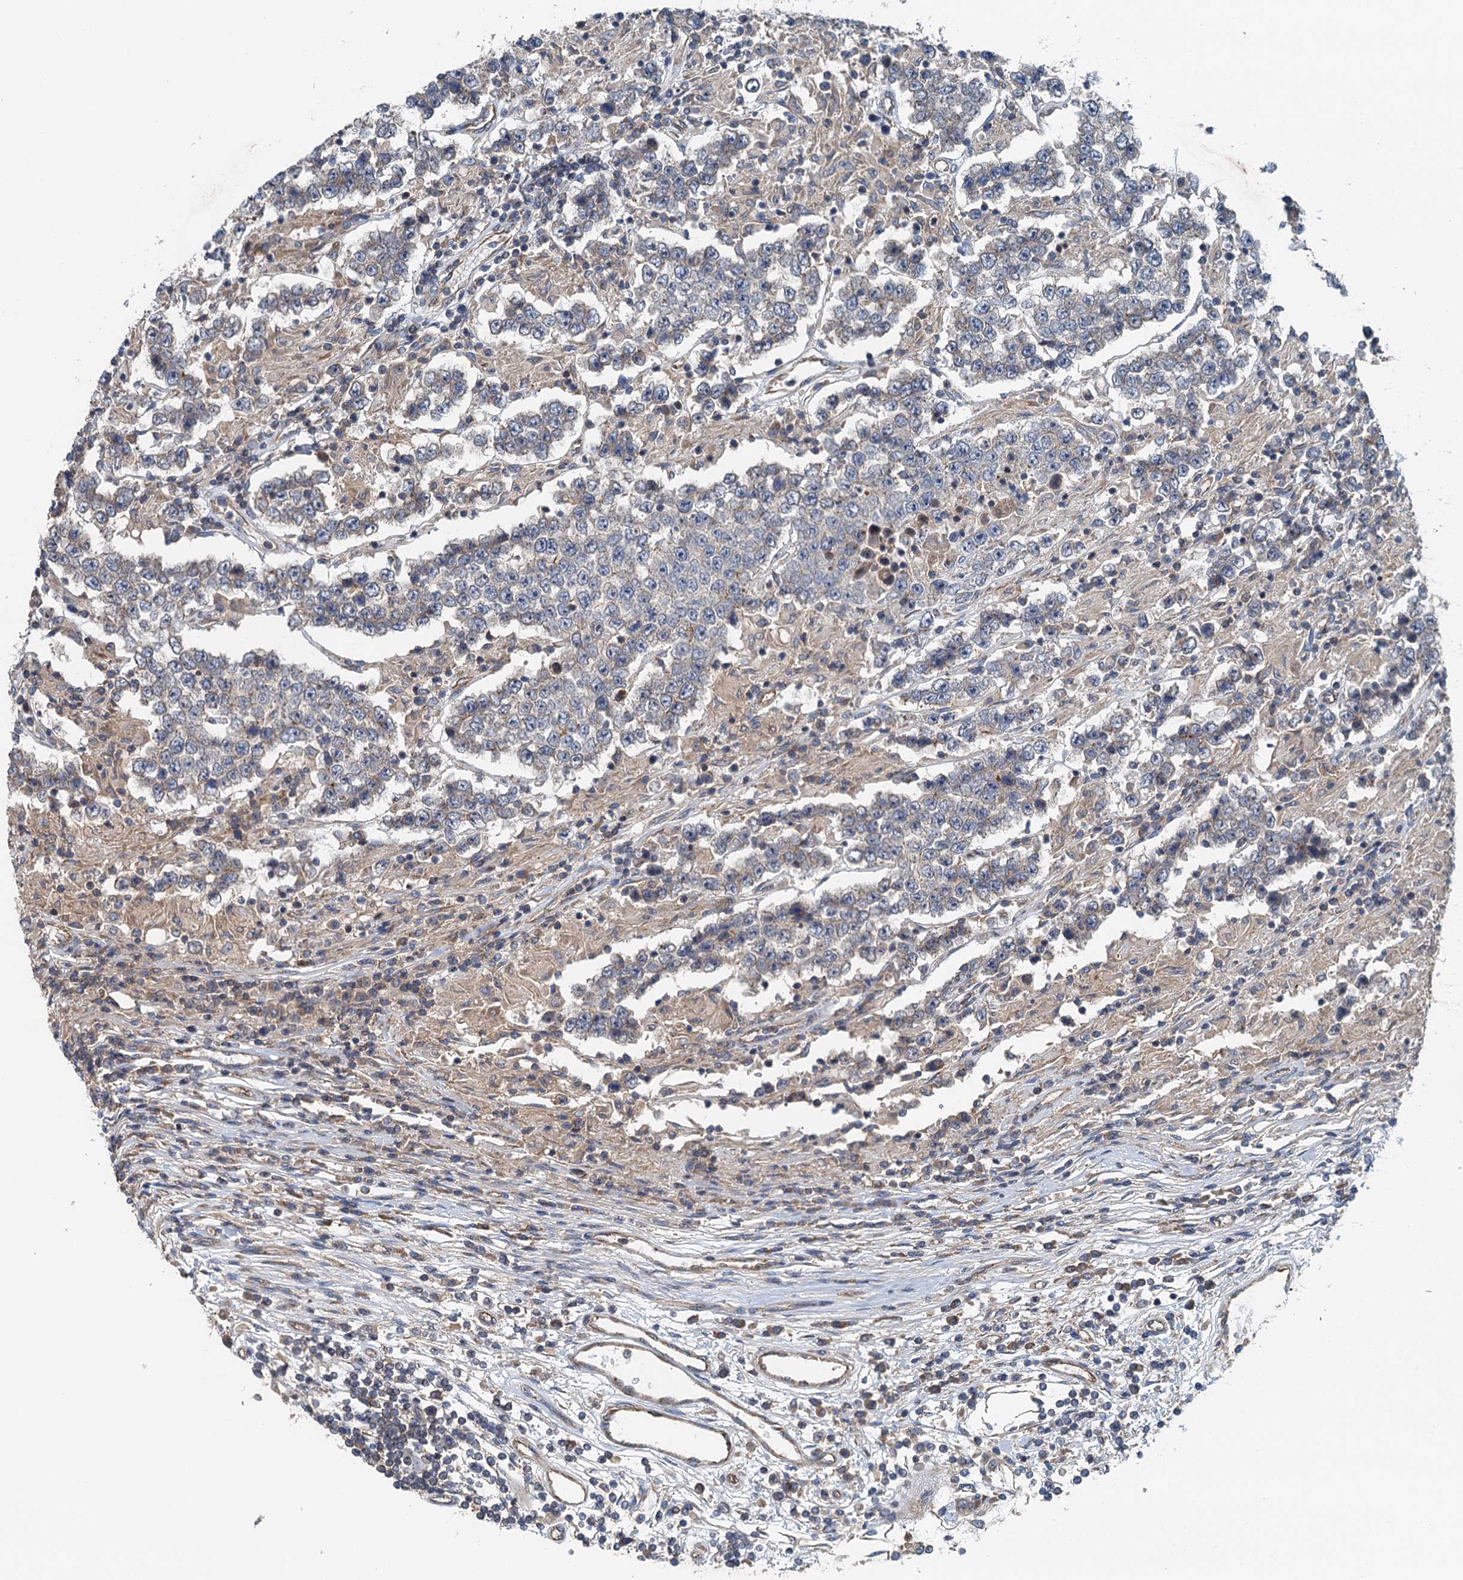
{"staining": {"intensity": "negative", "quantity": "none", "location": "none"}, "tissue": "testis cancer", "cell_type": "Tumor cells", "image_type": "cancer", "snomed": [{"axis": "morphology", "description": "Normal tissue, NOS"}, {"axis": "morphology", "description": "Urothelial carcinoma, High grade"}, {"axis": "morphology", "description": "Seminoma, NOS"}, {"axis": "morphology", "description": "Carcinoma, Embryonal, NOS"}, {"axis": "topography", "description": "Urinary bladder"}, {"axis": "topography", "description": "Testis"}], "caption": "Tumor cells are negative for brown protein staining in testis embryonal carcinoma.", "gene": "PPP1R14D", "patient": {"sex": "male", "age": 41}}